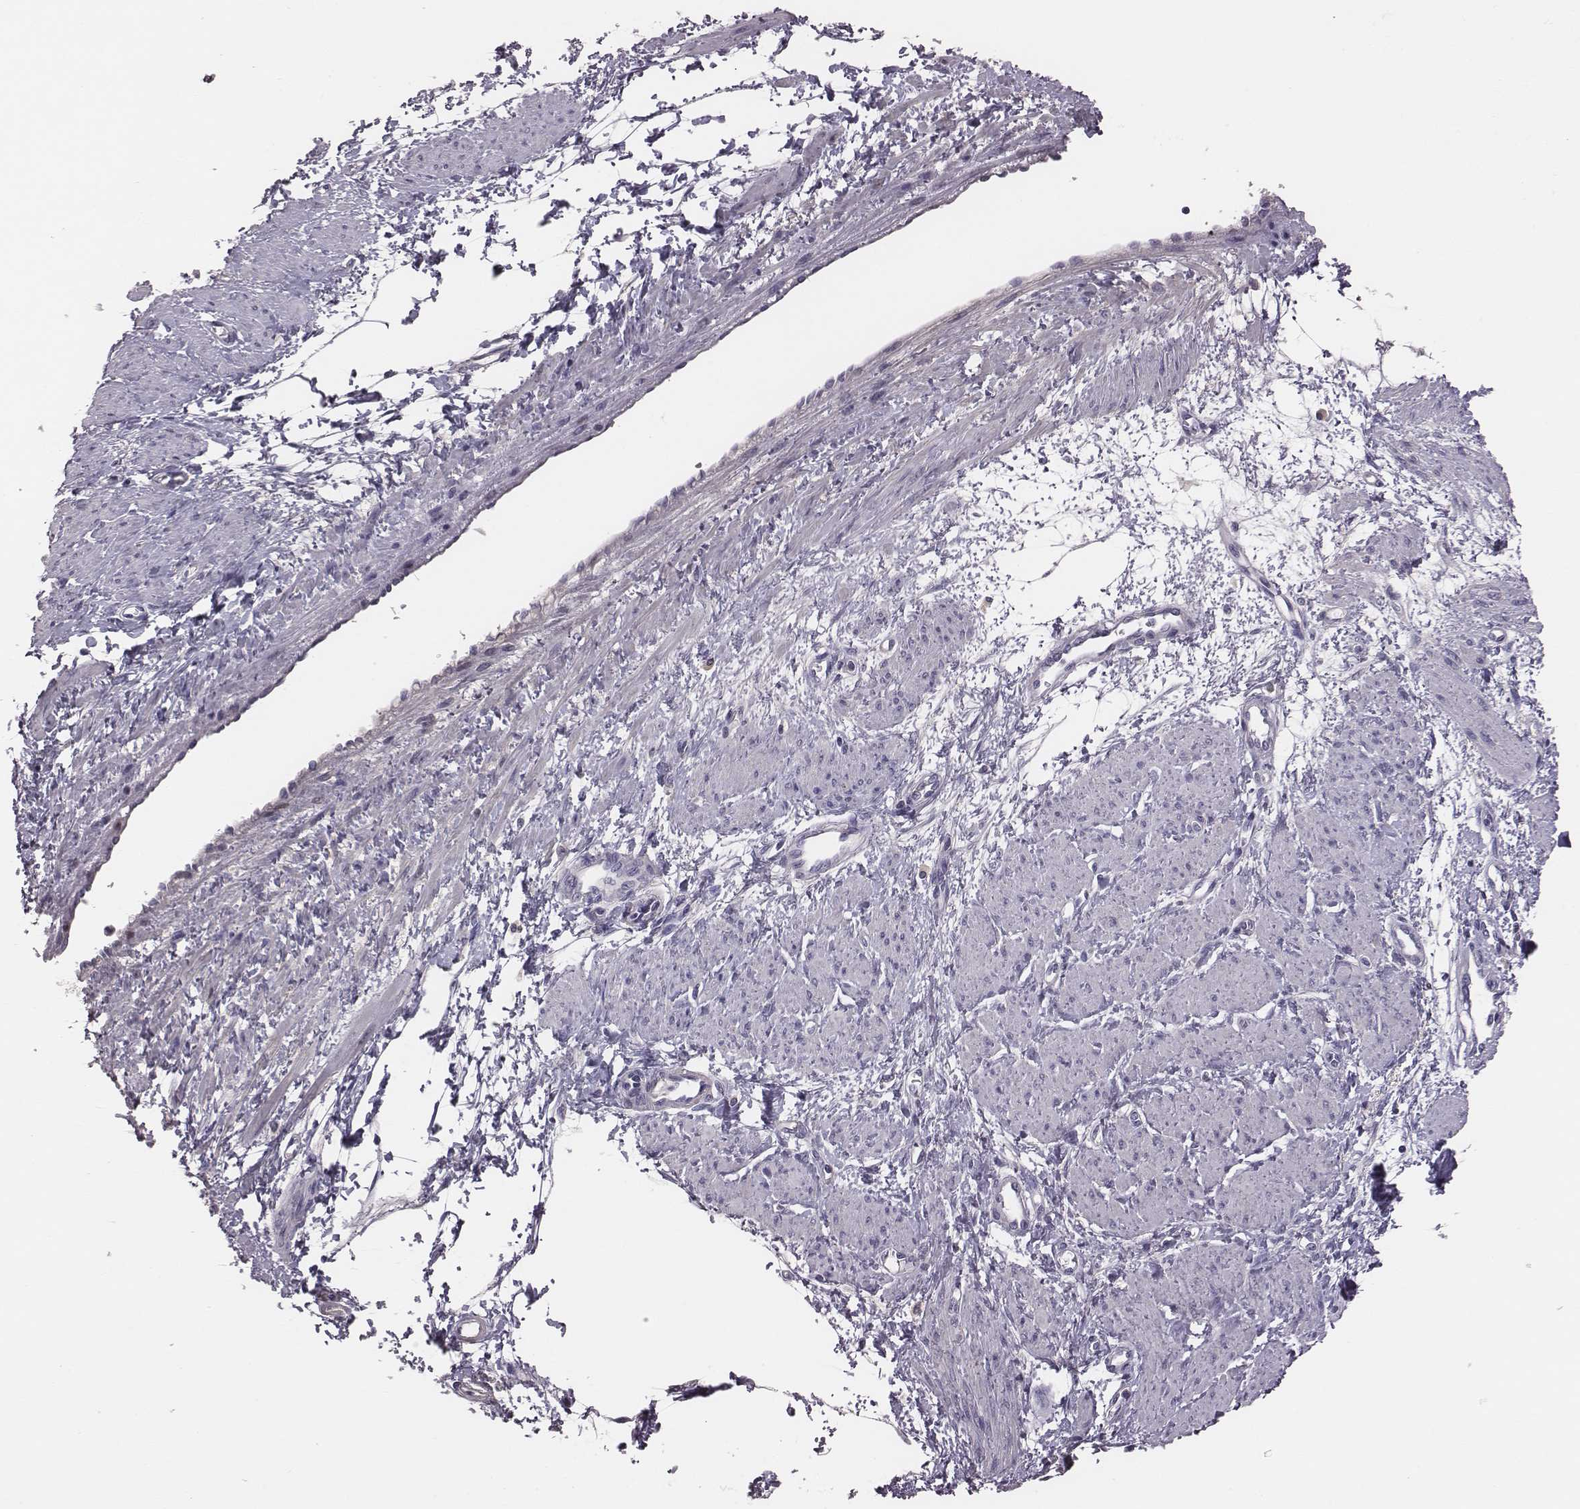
{"staining": {"intensity": "negative", "quantity": "none", "location": "none"}, "tissue": "smooth muscle", "cell_type": "Smooth muscle cells", "image_type": "normal", "snomed": [{"axis": "morphology", "description": "Normal tissue, NOS"}, {"axis": "topography", "description": "Smooth muscle"}, {"axis": "topography", "description": "Uterus"}], "caption": "The histopathology image reveals no staining of smooth muscle cells in benign smooth muscle.", "gene": "EN1", "patient": {"sex": "female", "age": 39}}